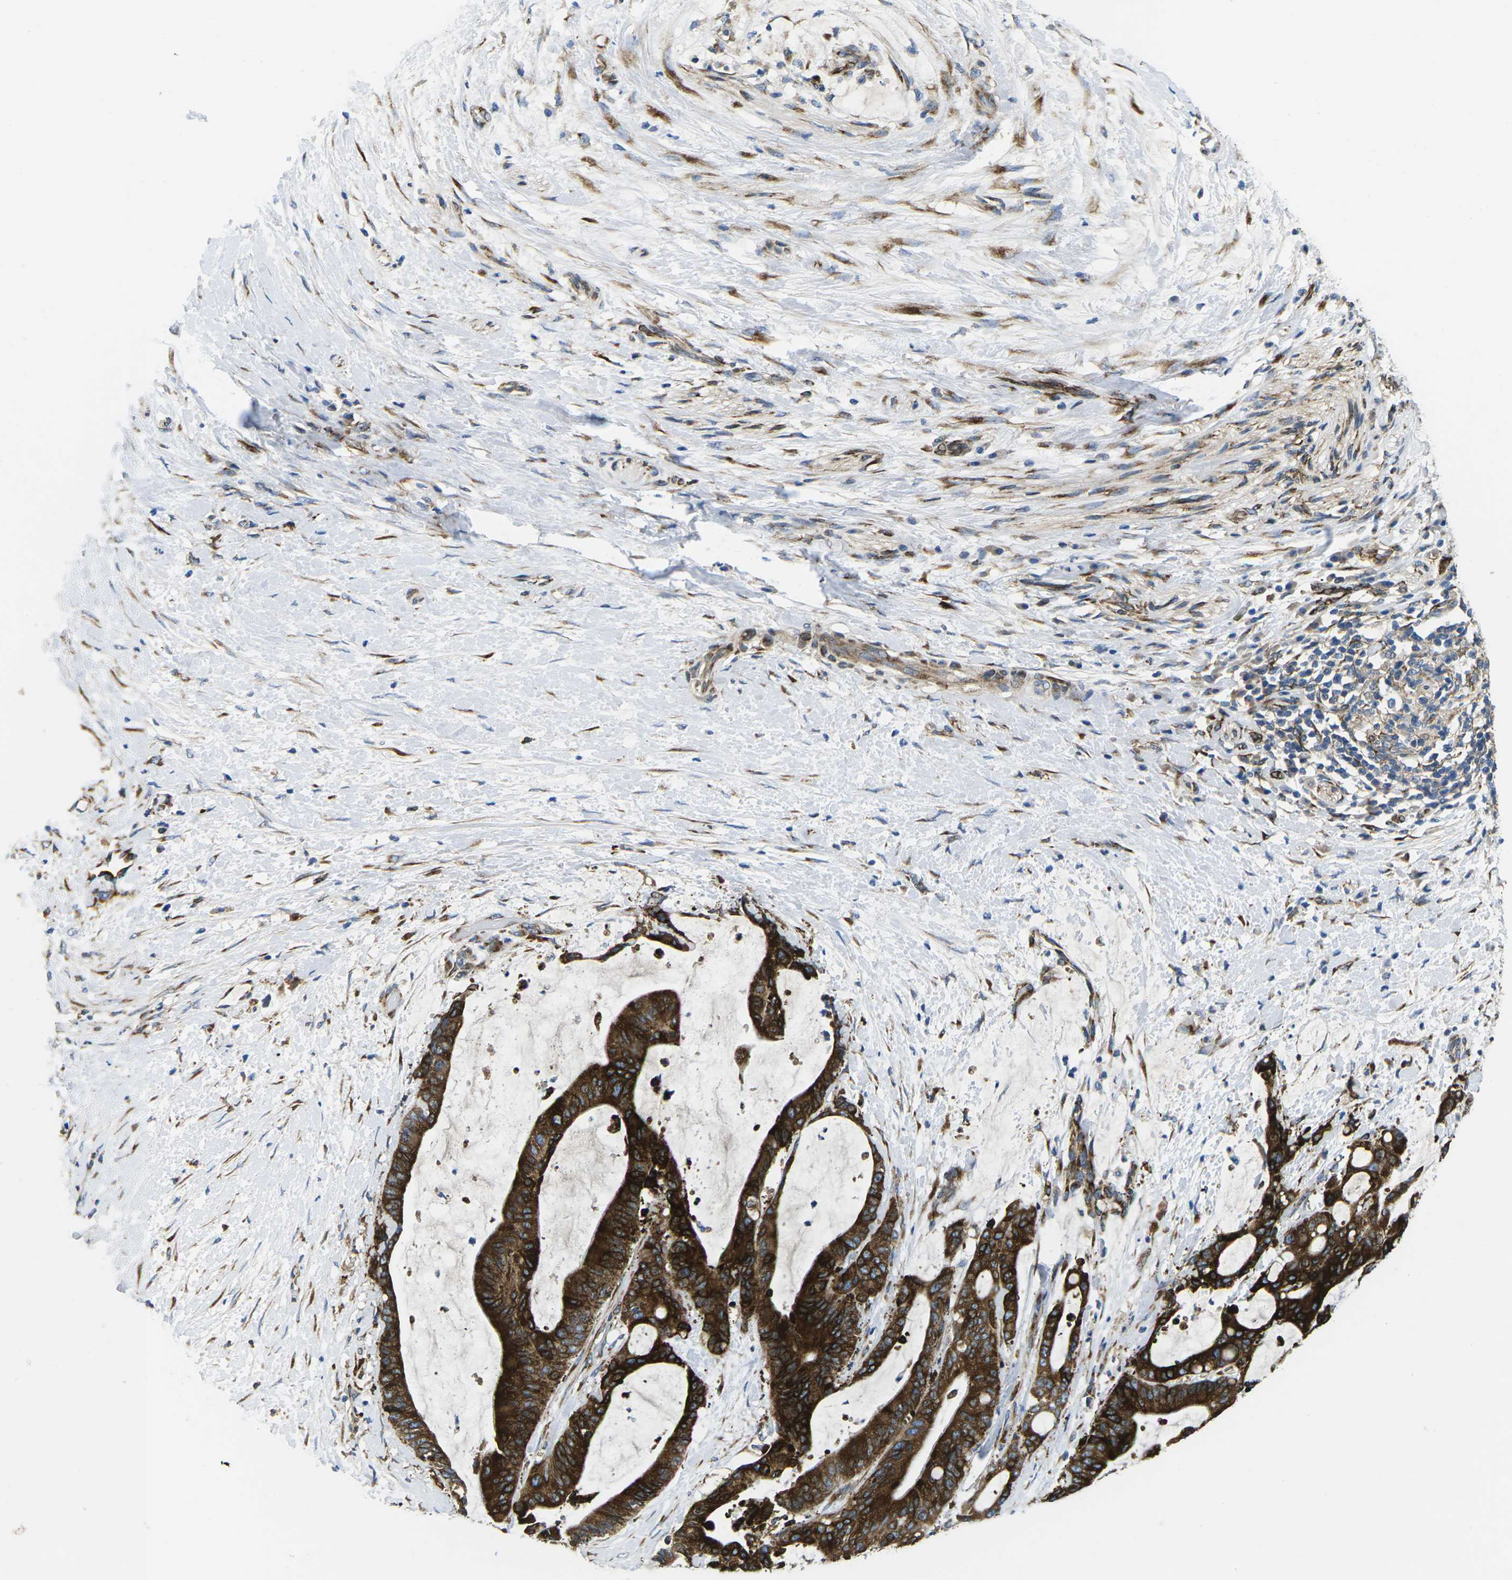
{"staining": {"intensity": "strong", "quantity": ">75%", "location": "cytoplasmic/membranous"}, "tissue": "liver cancer", "cell_type": "Tumor cells", "image_type": "cancer", "snomed": [{"axis": "morphology", "description": "Cholangiocarcinoma"}, {"axis": "topography", "description": "Liver"}], "caption": "Brown immunohistochemical staining in cholangiocarcinoma (liver) reveals strong cytoplasmic/membranous staining in approximately >75% of tumor cells. (brown staining indicates protein expression, while blue staining denotes nuclei).", "gene": "PDZD8", "patient": {"sex": "female", "age": 73}}